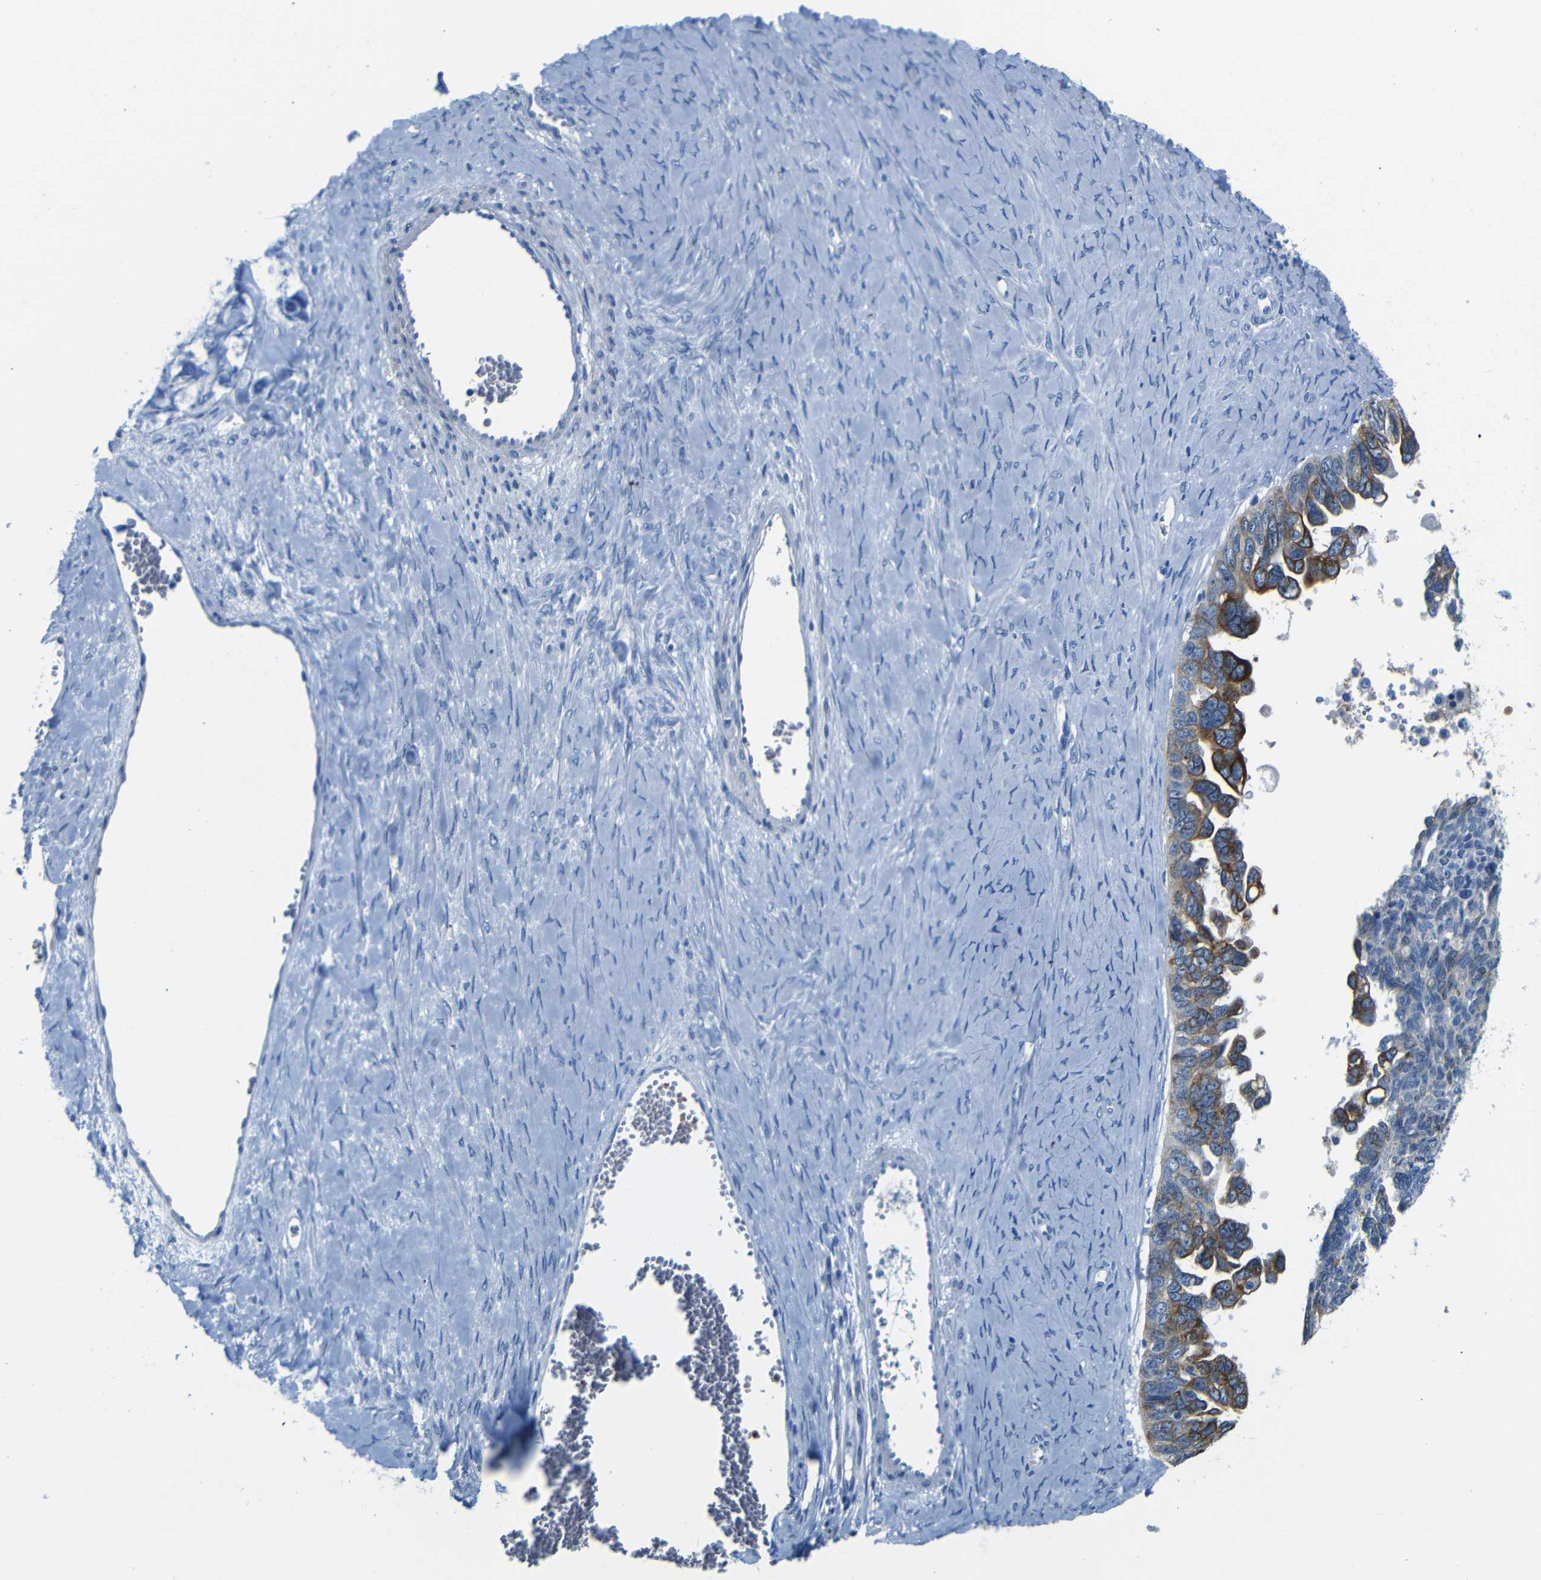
{"staining": {"intensity": "moderate", "quantity": "25%-75%", "location": "cytoplasmic/membranous"}, "tissue": "ovarian cancer", "cell_type": "Tumor cells", "image_type": "cancer", "snomed": [{"axis": "morphology", "description": "Cystadenocarcinoma, serous, NOS"}, {"axis": "topography", "description": "Ovary"}], "caption": "A brown stain highlights moderate cytoplasmic/membranous expression of a protein in human serous cystadenocarcinoma (ovarian) tumor cells. (Brightfield microscopy of DAB IHC at high magnification).", "gene": "TNFAIP1", "patient": {"sex": "female", "age": 79}}